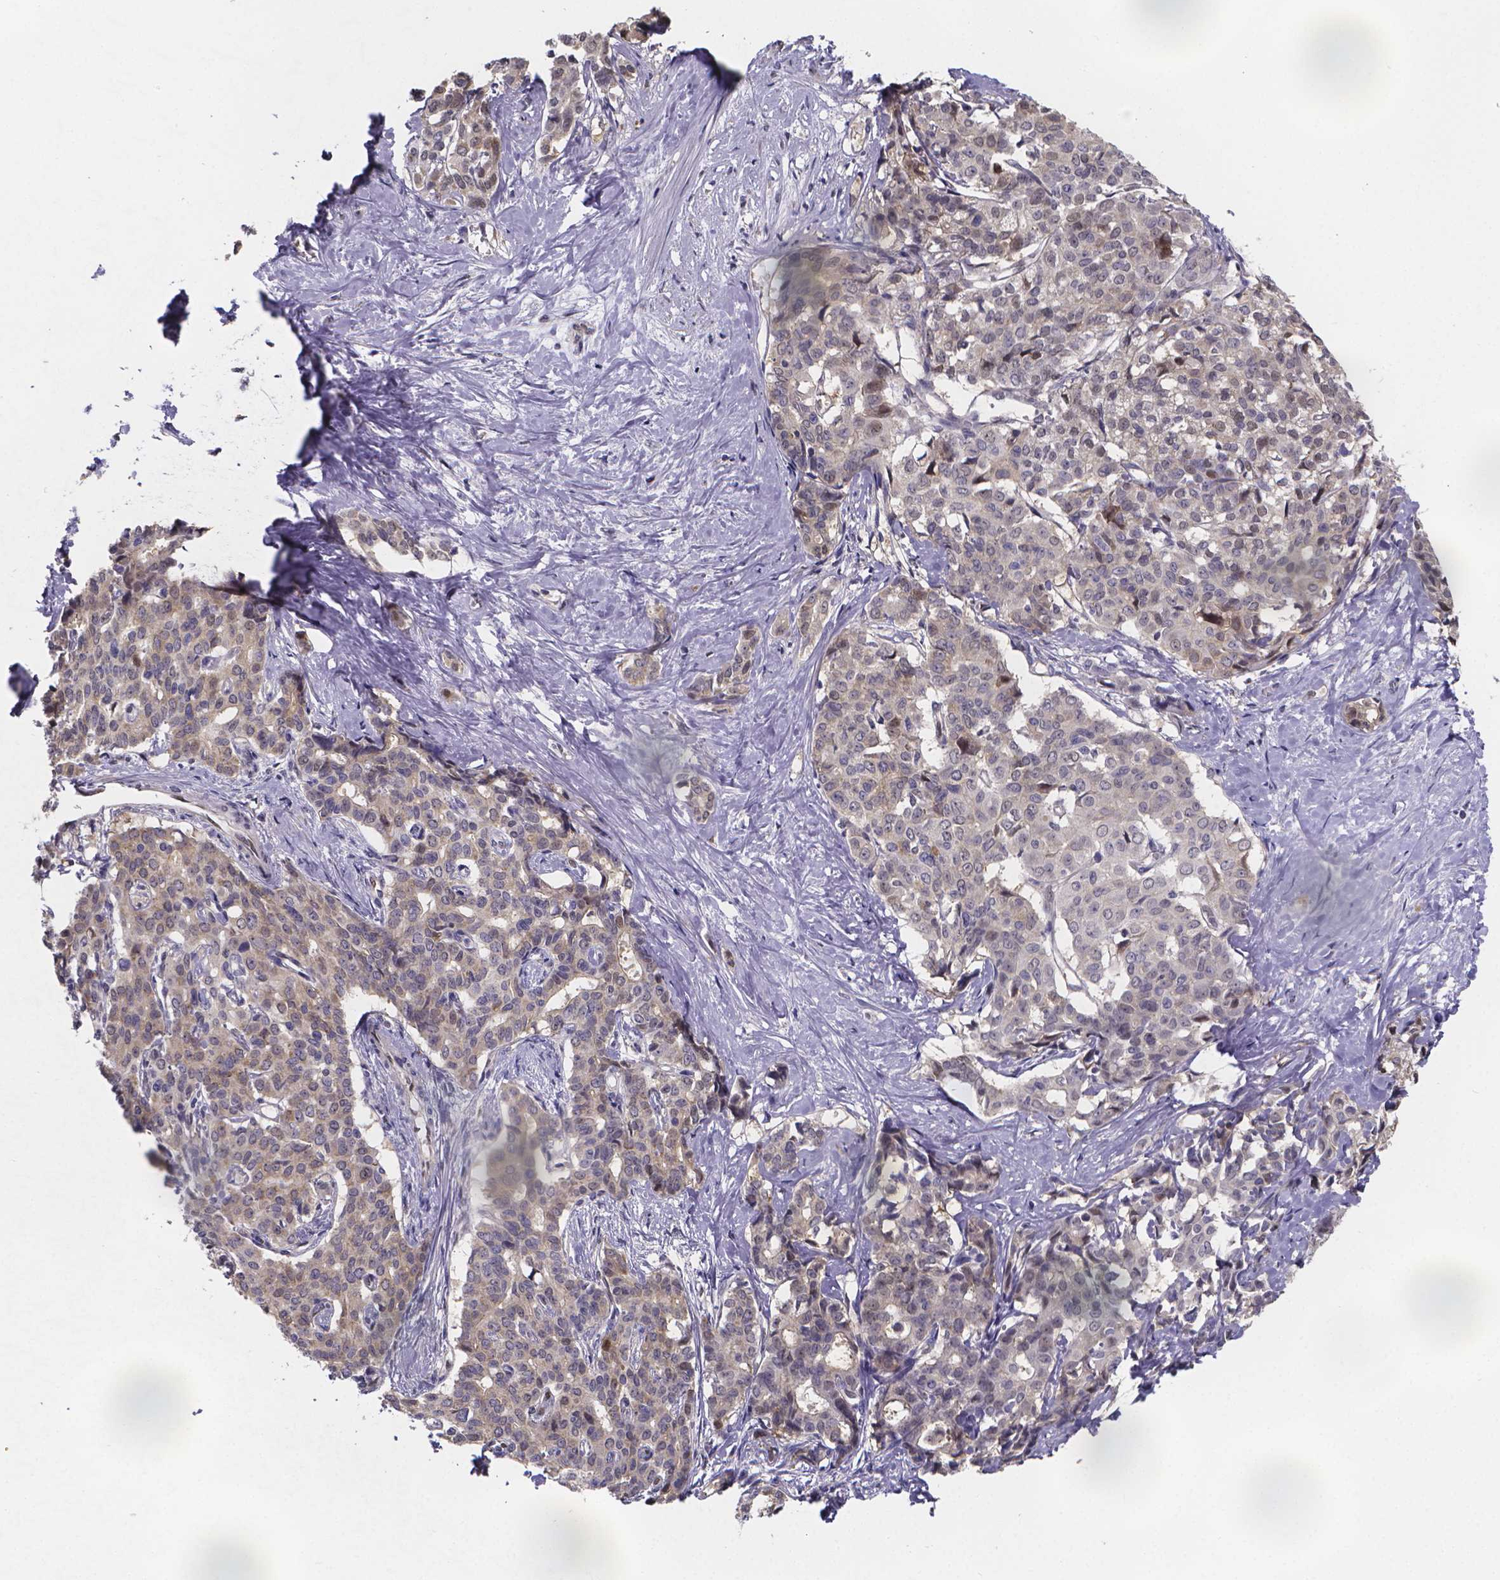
{"staining": {"intensity": "weak", "quantity": "<25%", "location": "cytoplasmic/membranous"}, "tissue": "liver cancer", "cell_type": "Tumor cells", "image_type": "cancer", "snomed": [{"axis": "morphology", "description": "Cholangiocarcinoma"}, {"axis": "topography", "description": "Liver"}], "caption": "Immunohistochemistry micrograph of human liver cancer stained for a protein (brown), which shows no staining in tumor cells. Nuclei are stained in blue.", "gene": "PAH", "patient": {"sex": "female", "age": 47}}